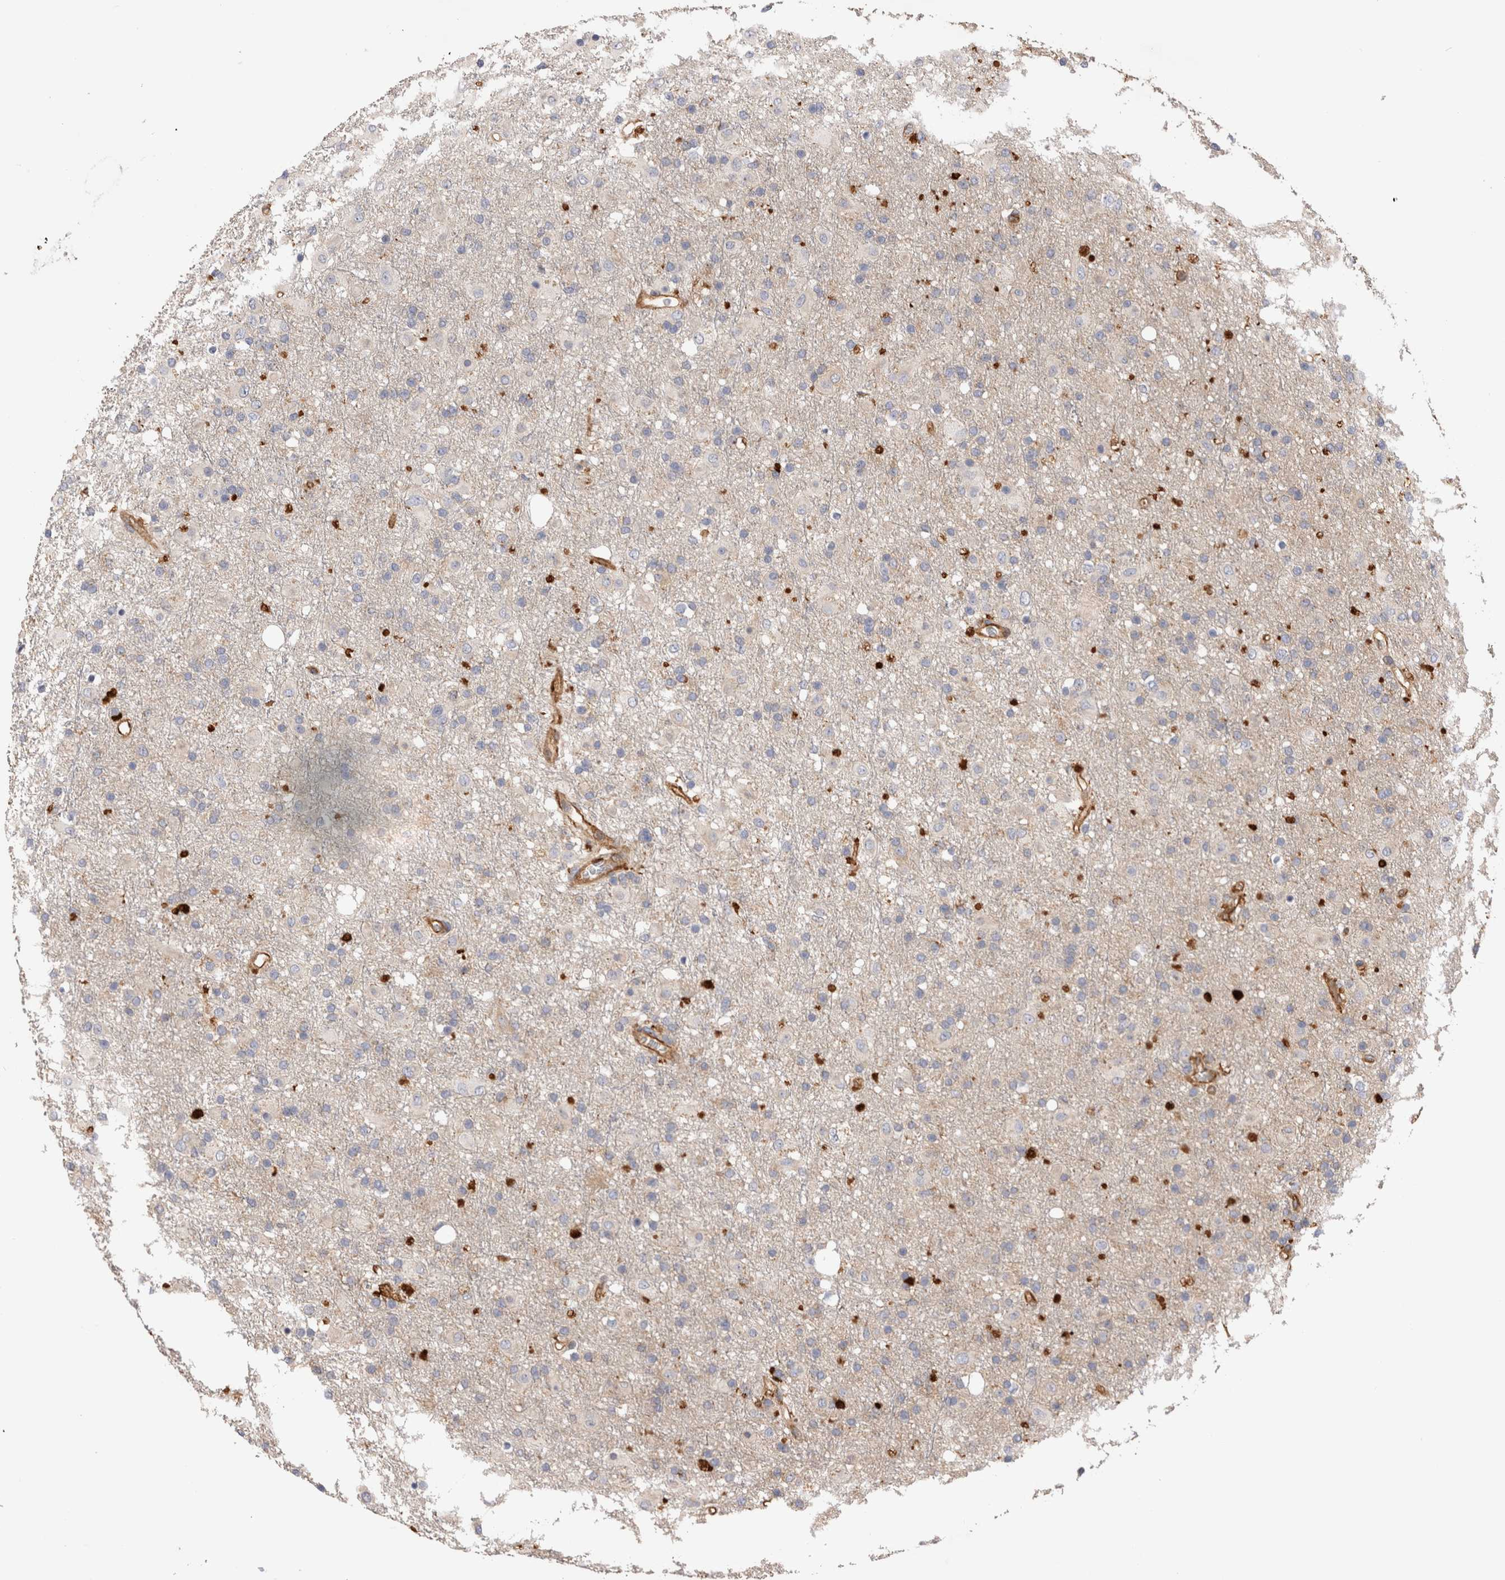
{"staining": {"intensity": "negative", "quantity": "none", "location": "none"}, "tissue": "glioma", "cell_type": "Tumor cells", "image_type": "cancer", "snomed": [{"axis": "morphology", "description": "Glioma, malignant, Low grade"}, {"axis": "topography", "description": "Brain"}], "caption": "Tumor cells show no significant protein expression in glioma.", "gene": "BNIP2", "patient": {"sex": "male", "age": 65}}